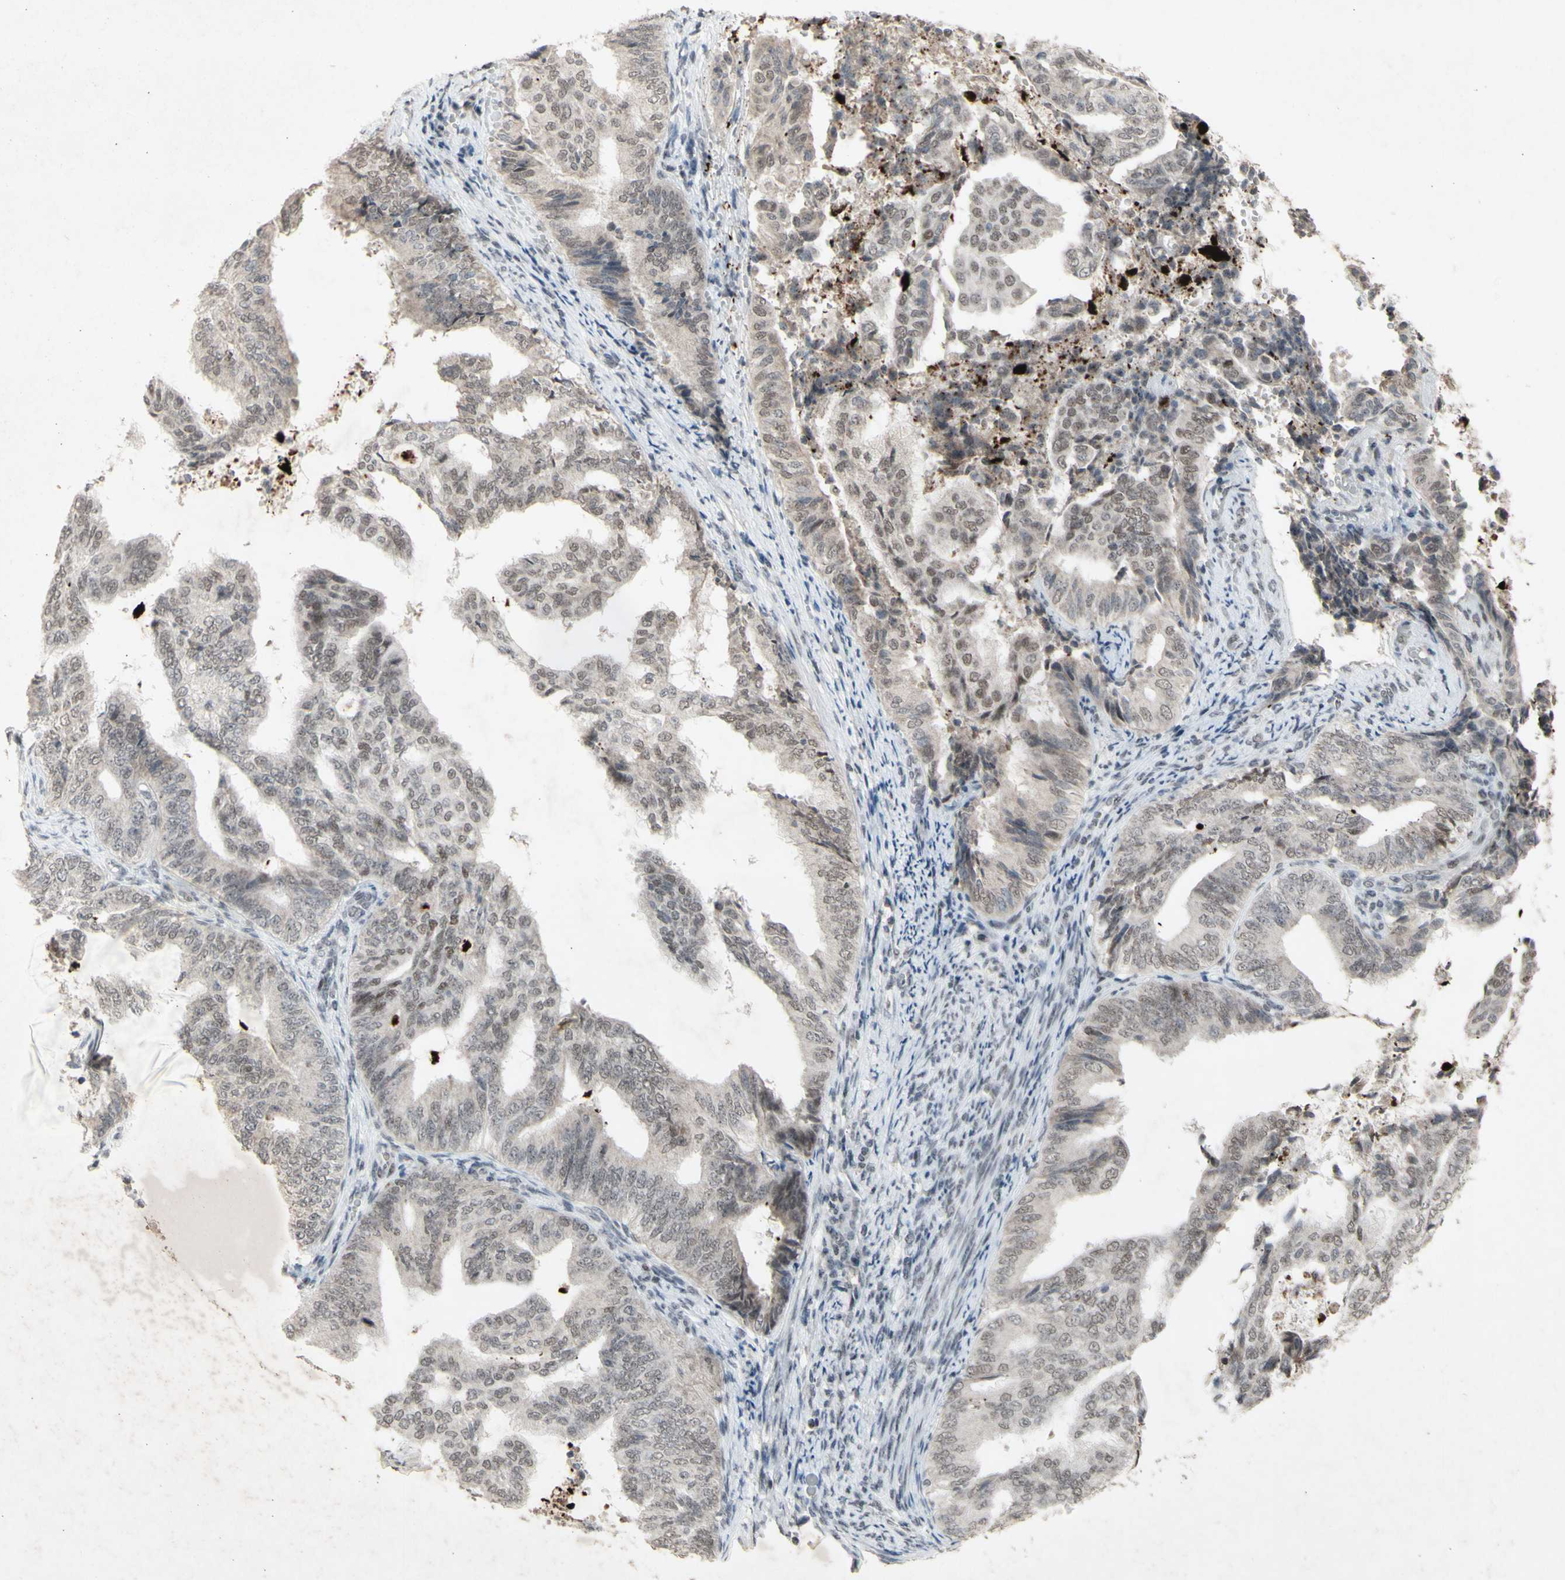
{"staining": {"intensity": "weak", "quantity": "25%-75%", "location": "nuclear"}, "tissue": "endometrial cancer", "cell_type": "Tumor cells", "image_type": "cancer", "snomed": [{"axis": "morphology", "description": "Adenocarcinoma, NOS"}, {"axis": "topography", "description": "Endometrium"}], "caption": "Approximately 25%-75% of tumor cells in adenocarcinoma (endometrial) show weak nuclear protein staining as visualized by brown immunohistochemical staining.", "gene": "CENPB", "patient": {"sex": "female", "age": 58}}